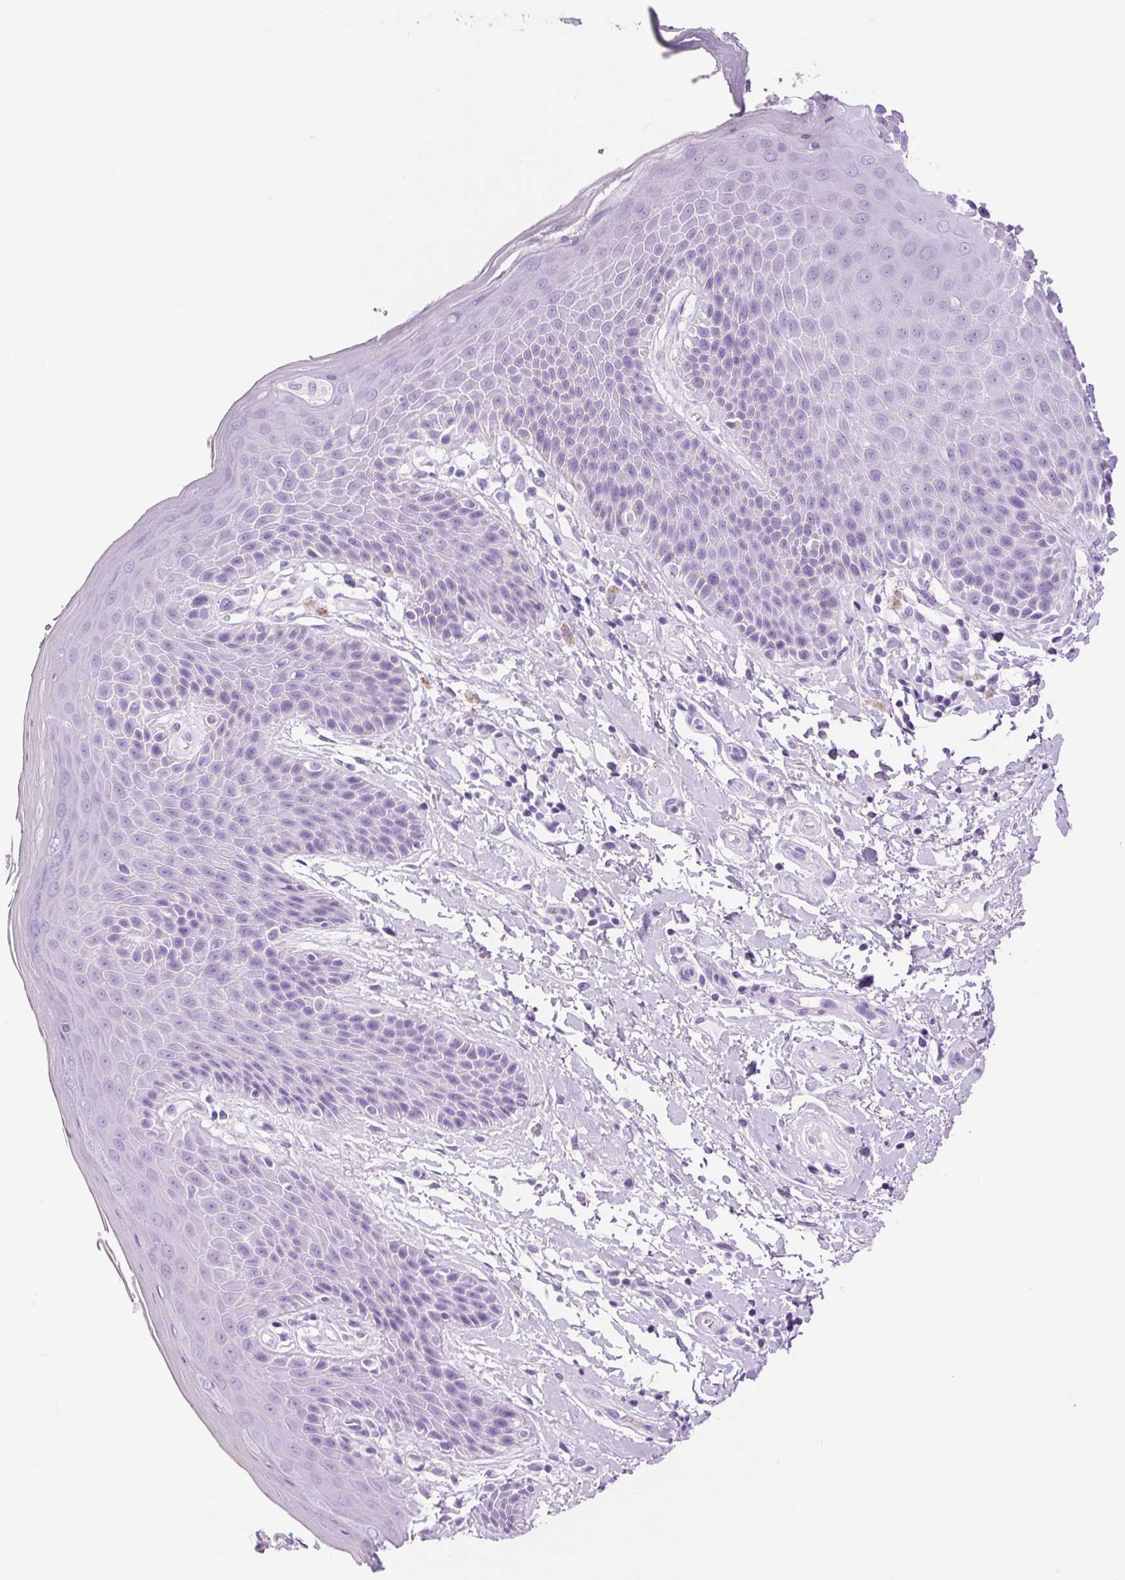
{"staining": {"intensity": "negative", "quantity": "none", "location": "none"}, "tissue": "skin", "cell_type": "Epidermal cells", "image_type": "normal", "snomed": [{"axis": "morphology", "description": "Normal tissue, NOS"}, {"axis": "topography", "description": "Peripheral nerve tissue"}], "caption": "The histopathology image displays no significant staining in epidermal cells of skin.", "gene": "ADSS1", "patient": {"sex": "male", "age": 51}}